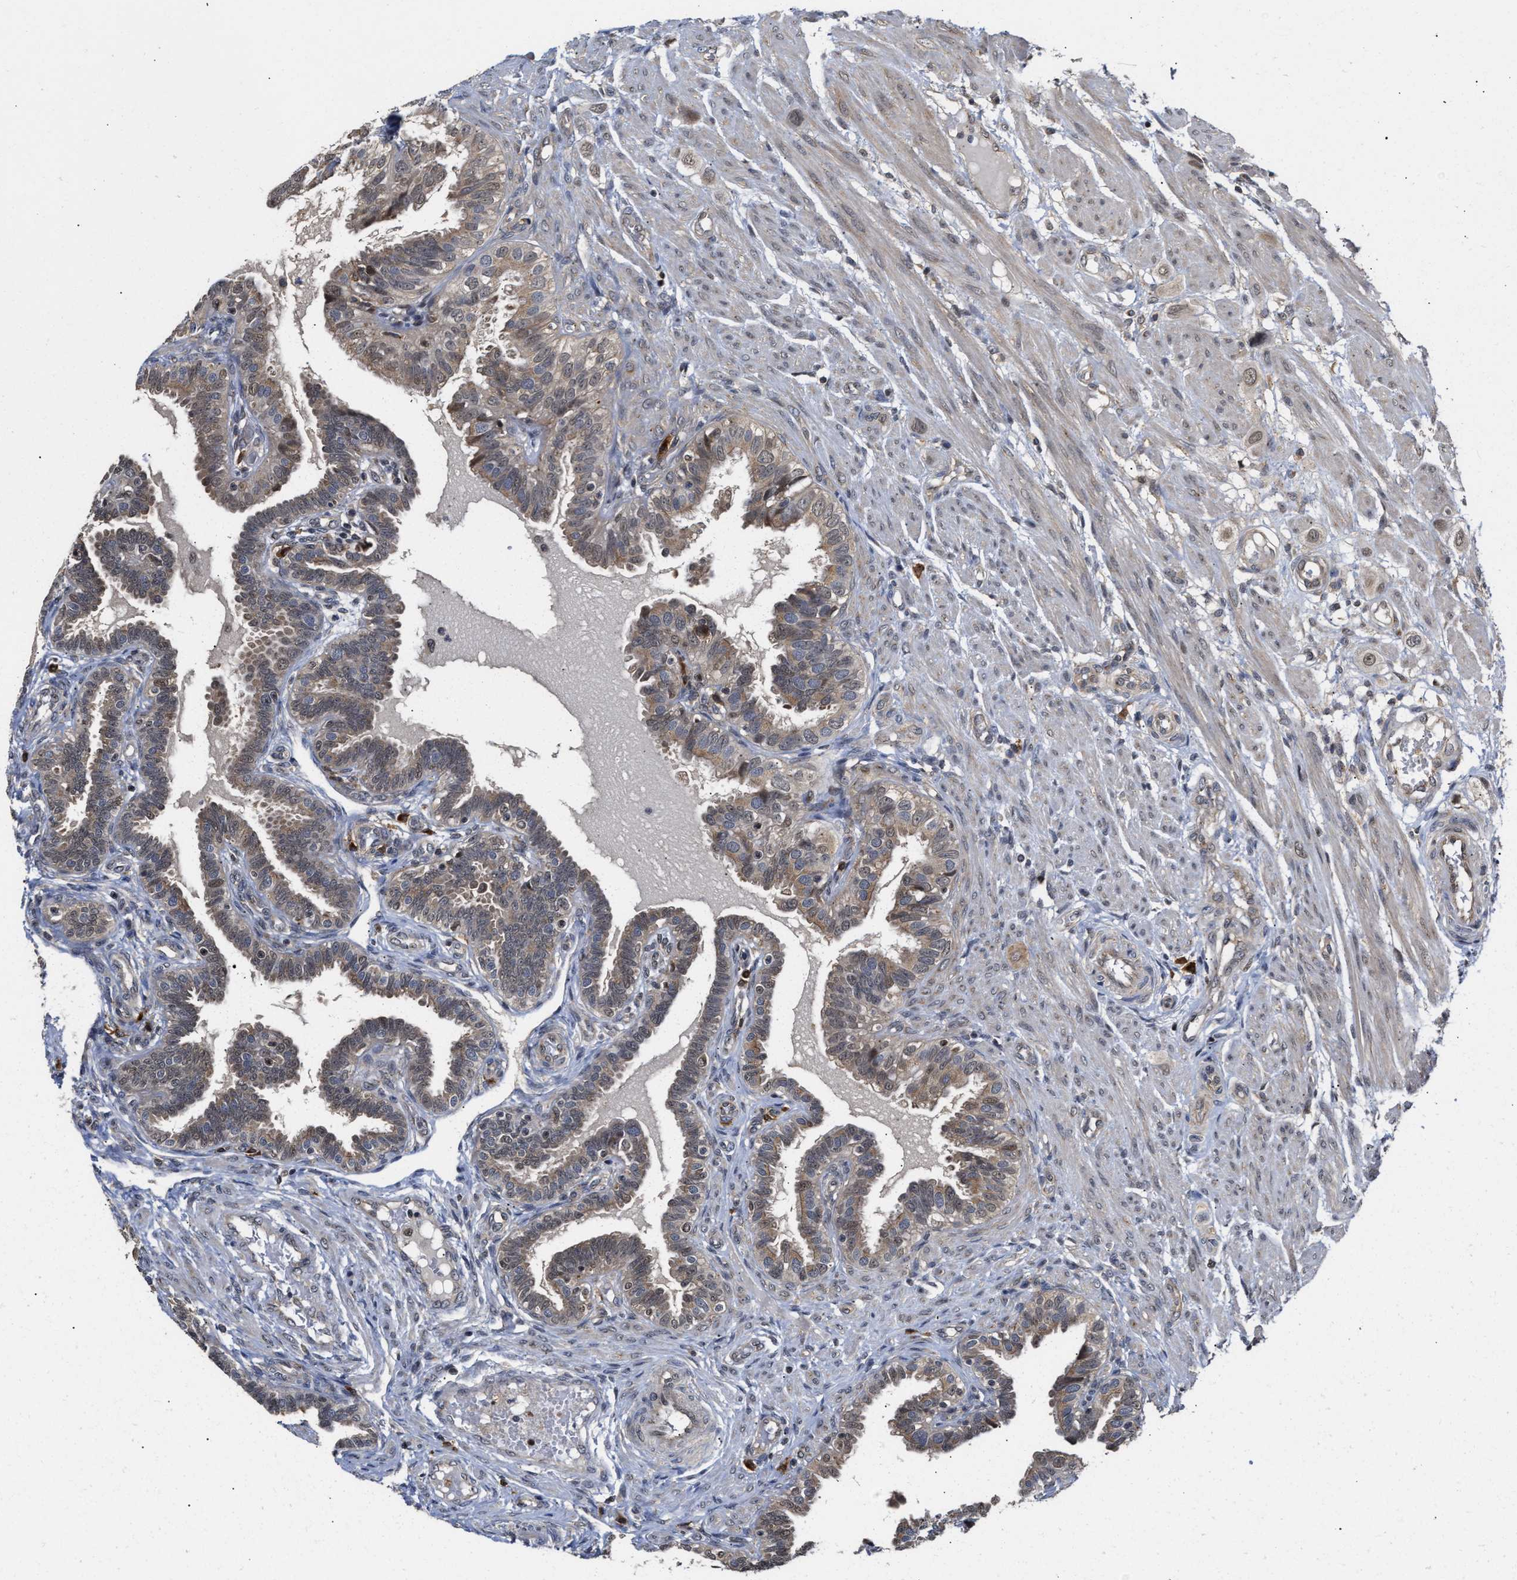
{"staining": {"intensity": "weak", "quantity": ">75%", "location": "cytoplasmic/membranous"}, "tissue": "fallopian tube", "cell_type": "Glandular cells", "image_type": "normal", "snomed": [{"axis": "morphology", "description": "Normal tissue, NOS"}, {"axis": "topography", "description": "Fallopian tube"}, {"axis": "topography", "description": "Placenta"}], "caption": "Immunohistochemical staining of normal fallopian tube reveals weak cytoplasmic/membranous protein staining in approximately >75% of glandular cells. The protein of interest is shown in brown color, while the nuclei are stained blue.", "gene": "CLIP2", "patient": {"sex": "female", "age": 34}}